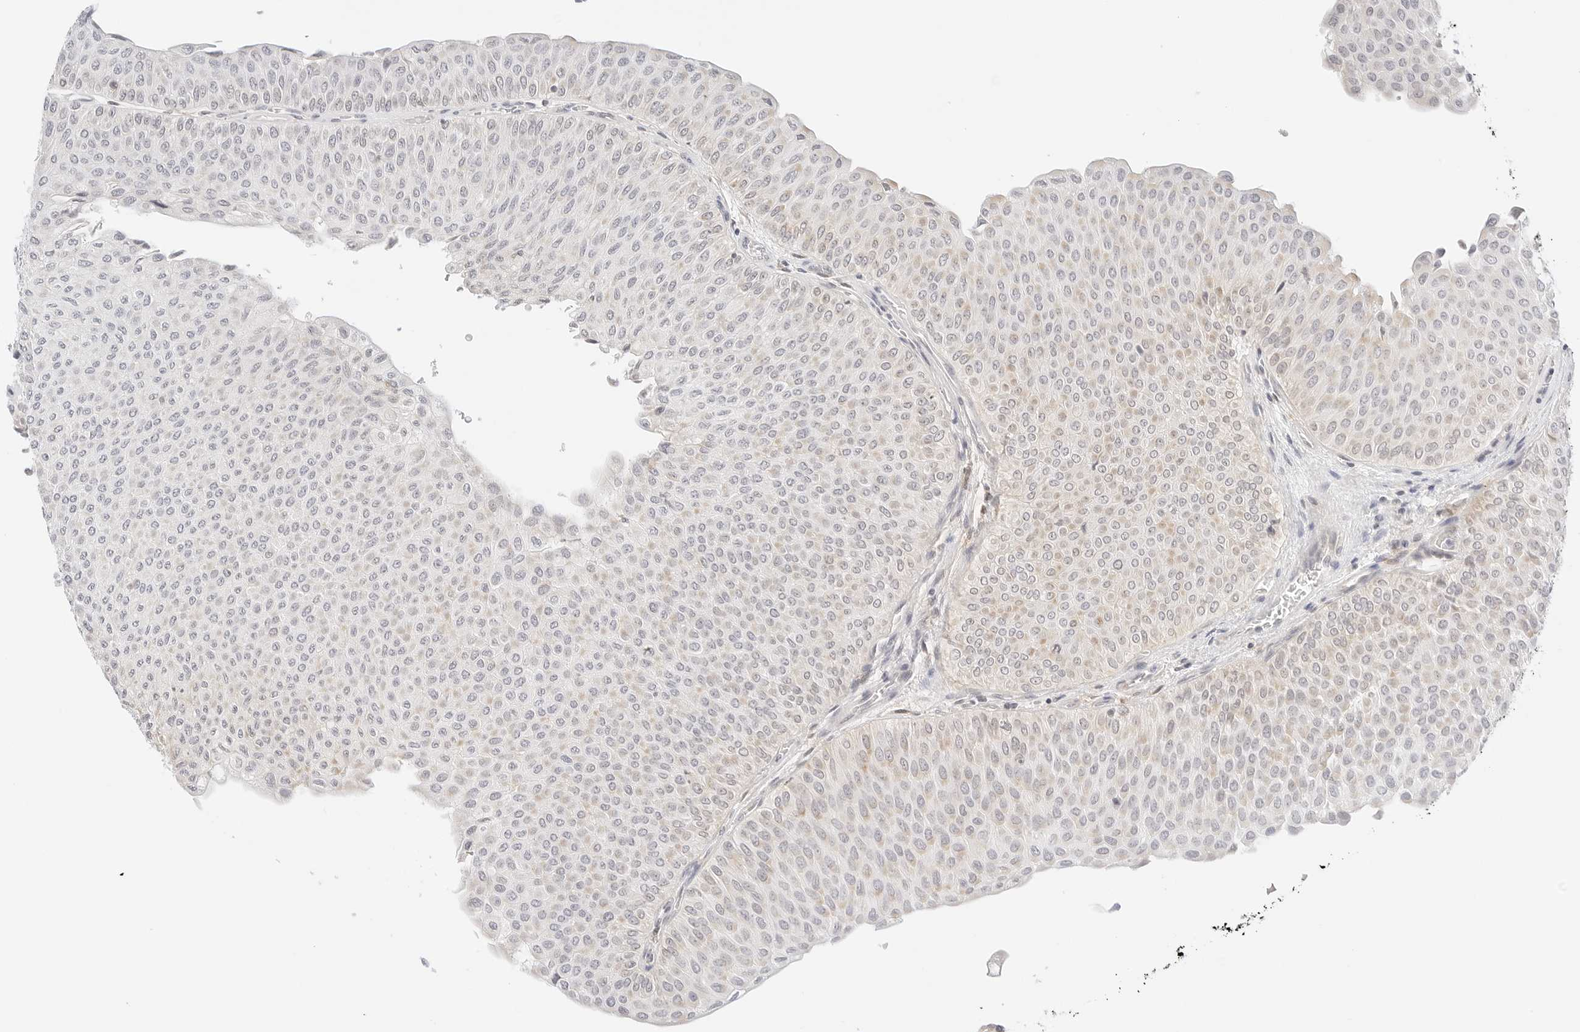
{"staining": {"intensity": "weak", "quantity": "<25%", "location": "cytoplasmic/membranous"}, "tissue": "urothelial cancer", "cell_type": "Tumor cells", "image_type": "cancer", "snomed": [{"axis": "morphology", "description": "Urothelial carcinoma, Low grade"}, {"axis": "topography", "description": "Urinary bladder"}], "caption": "Tumor cells show no significant expression in urothelial carcinoma (low-grade). (Stains: DAB IHC with hematoxylin counter stain, Microscopy: brightfield microscopy at high magnification).", "gene": "ERO1B", "patient": {"sex": "male", "age": 78}}